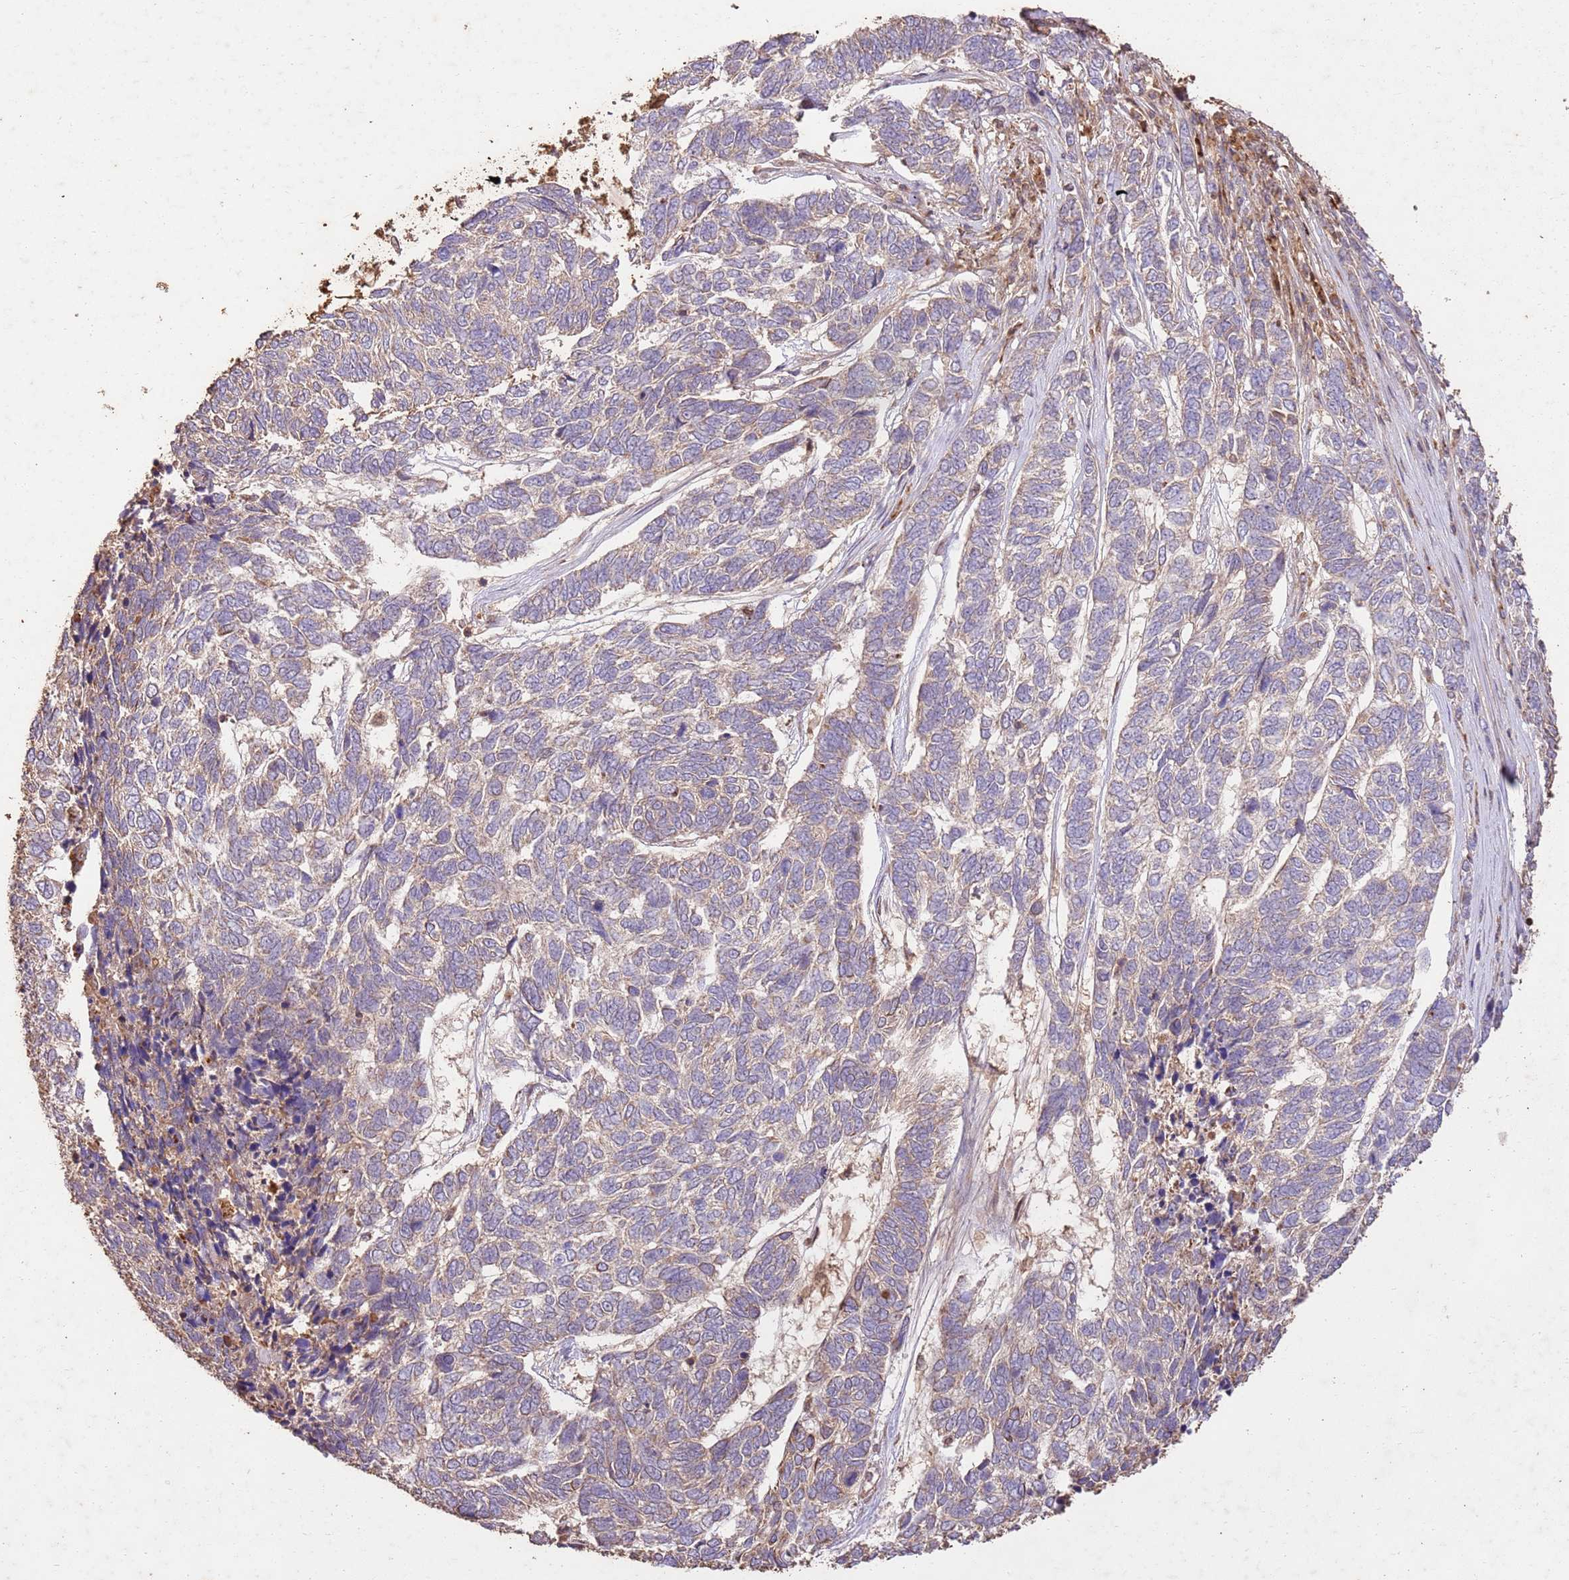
{"staining": {"intensity": "weak", "quantity": "25%-75%", "location": "cytoplasmic/membranous"}, "tissue": "skin cancer", "cell_type": "Tumor cells", "image_type": "cancer", "snomed": [{"axis": "morphology", "description": "Basal cell carcinoma"}, {"axis": "topography", "description": "Skin"}], "caption": "Protein staining of skin cancer (basal cell carcinoma) tissue reveals weak cytoplasmic/membranous expression in approximately 25%-75% of tumor cells. Using DAB (3,3'-diaminobenzidine) (brown) and hematoxylin (blue) stains, captured at high magnification using brightfield microscopy.", "gene": "LRRC28", "patient": {"sex": "female", "age": 65}}